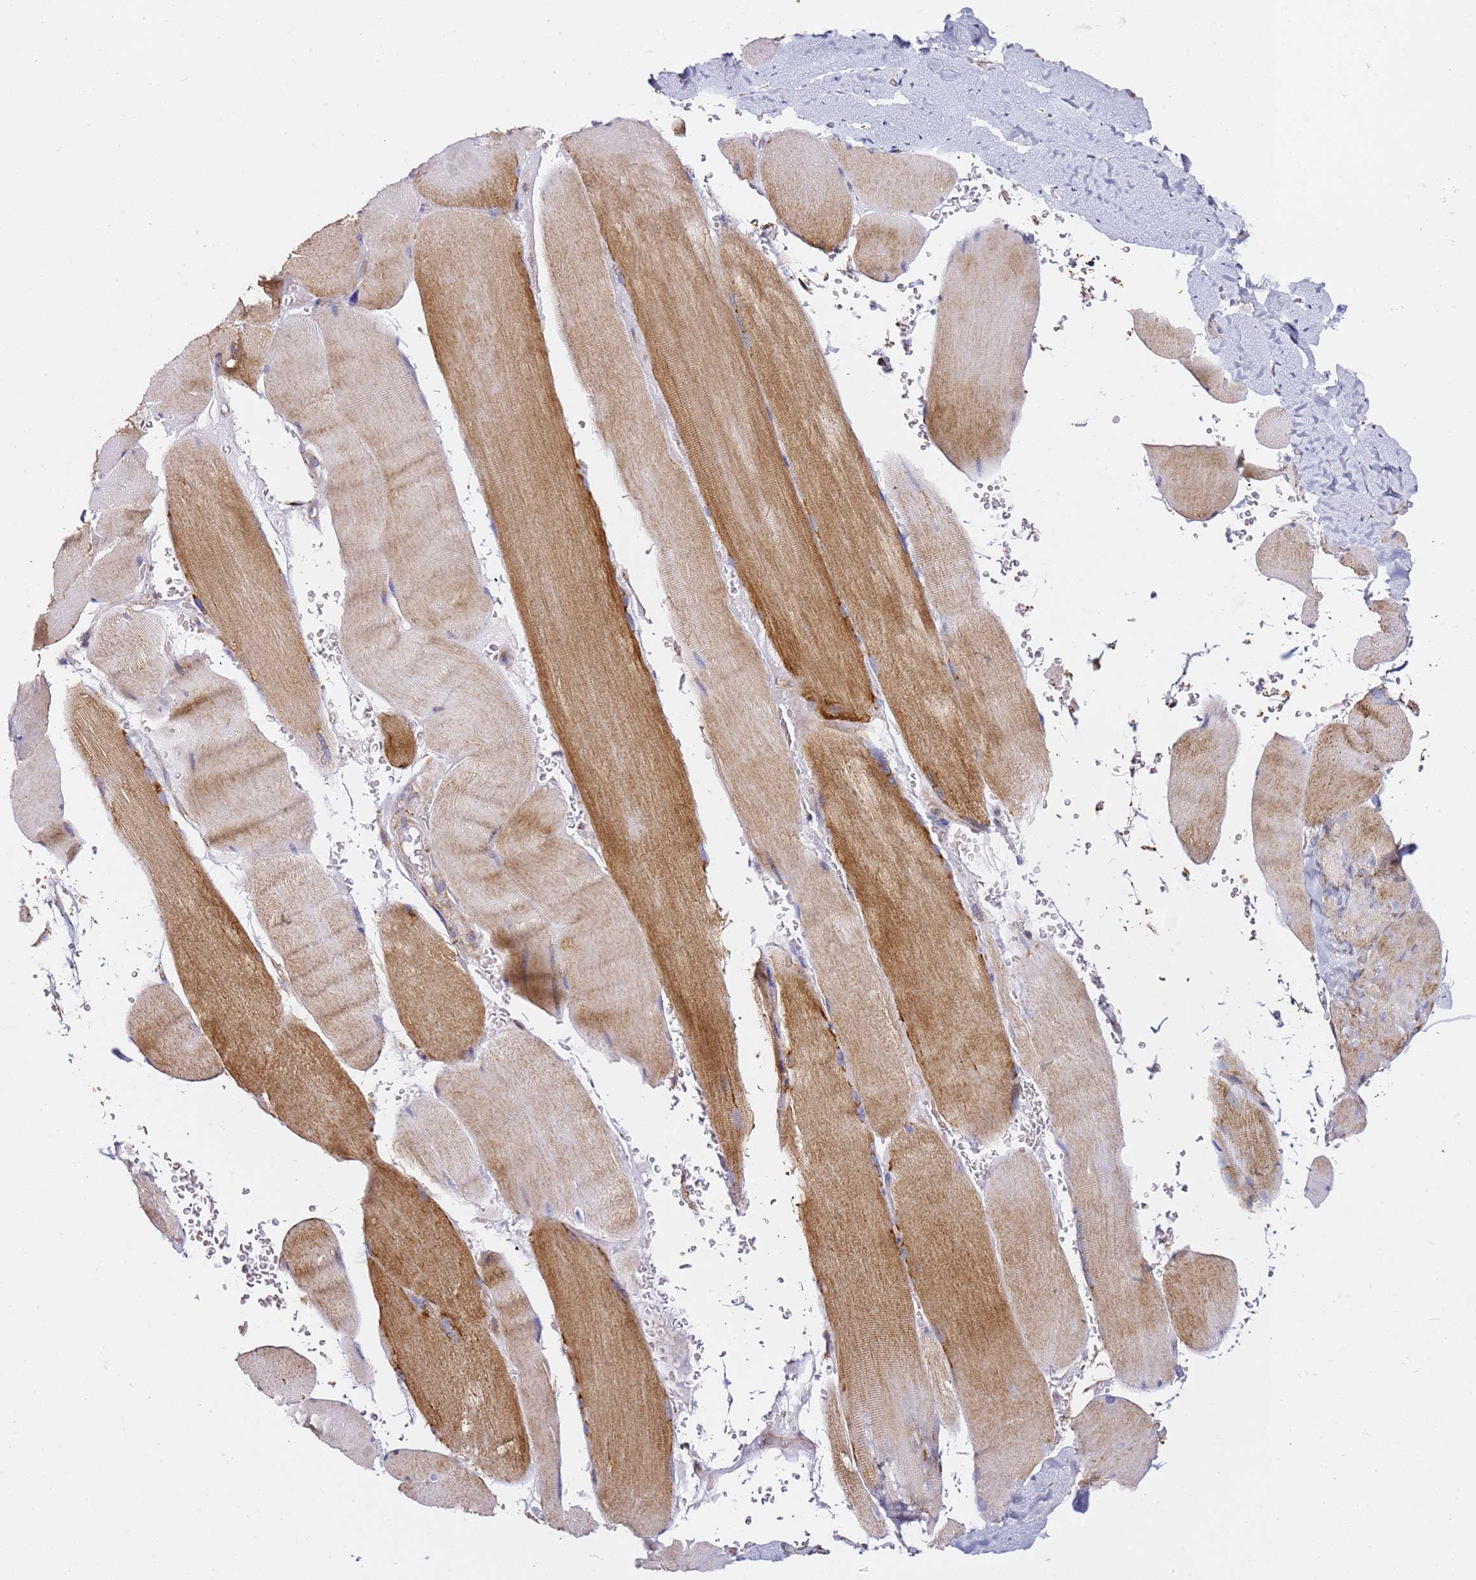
{"staining": {"intensity": "strong", "quantity": "25%-75%", "location": "cytoplasmic/membranous"}, "tissue": "skeletal muscle", "cell_type": "Myocytes", "image_type": "normal", "snomed": [{"axis": "morphology", "description": "Normal tissue, NOS"}, {"axis": "topography", "description": "Skeletal muscle"}, {"axis": "topography", "description": "Head-Neck"}], "caption": "IHC staining of normal skeletal muscle, which demonstrates high levels of strong cytoplasmic/membranous staining in about 25%-75% of myocytes indicating strong cytoplasmic/membranous protein positivity. The staining was performed using DAB (3,3'-diaminobenzidine) (brown) for protein detection and nuclei were counterstained in hematoxylin (blue).", "gene": "NDUFA3", "patient": {"sex": "male", "age": 66}}